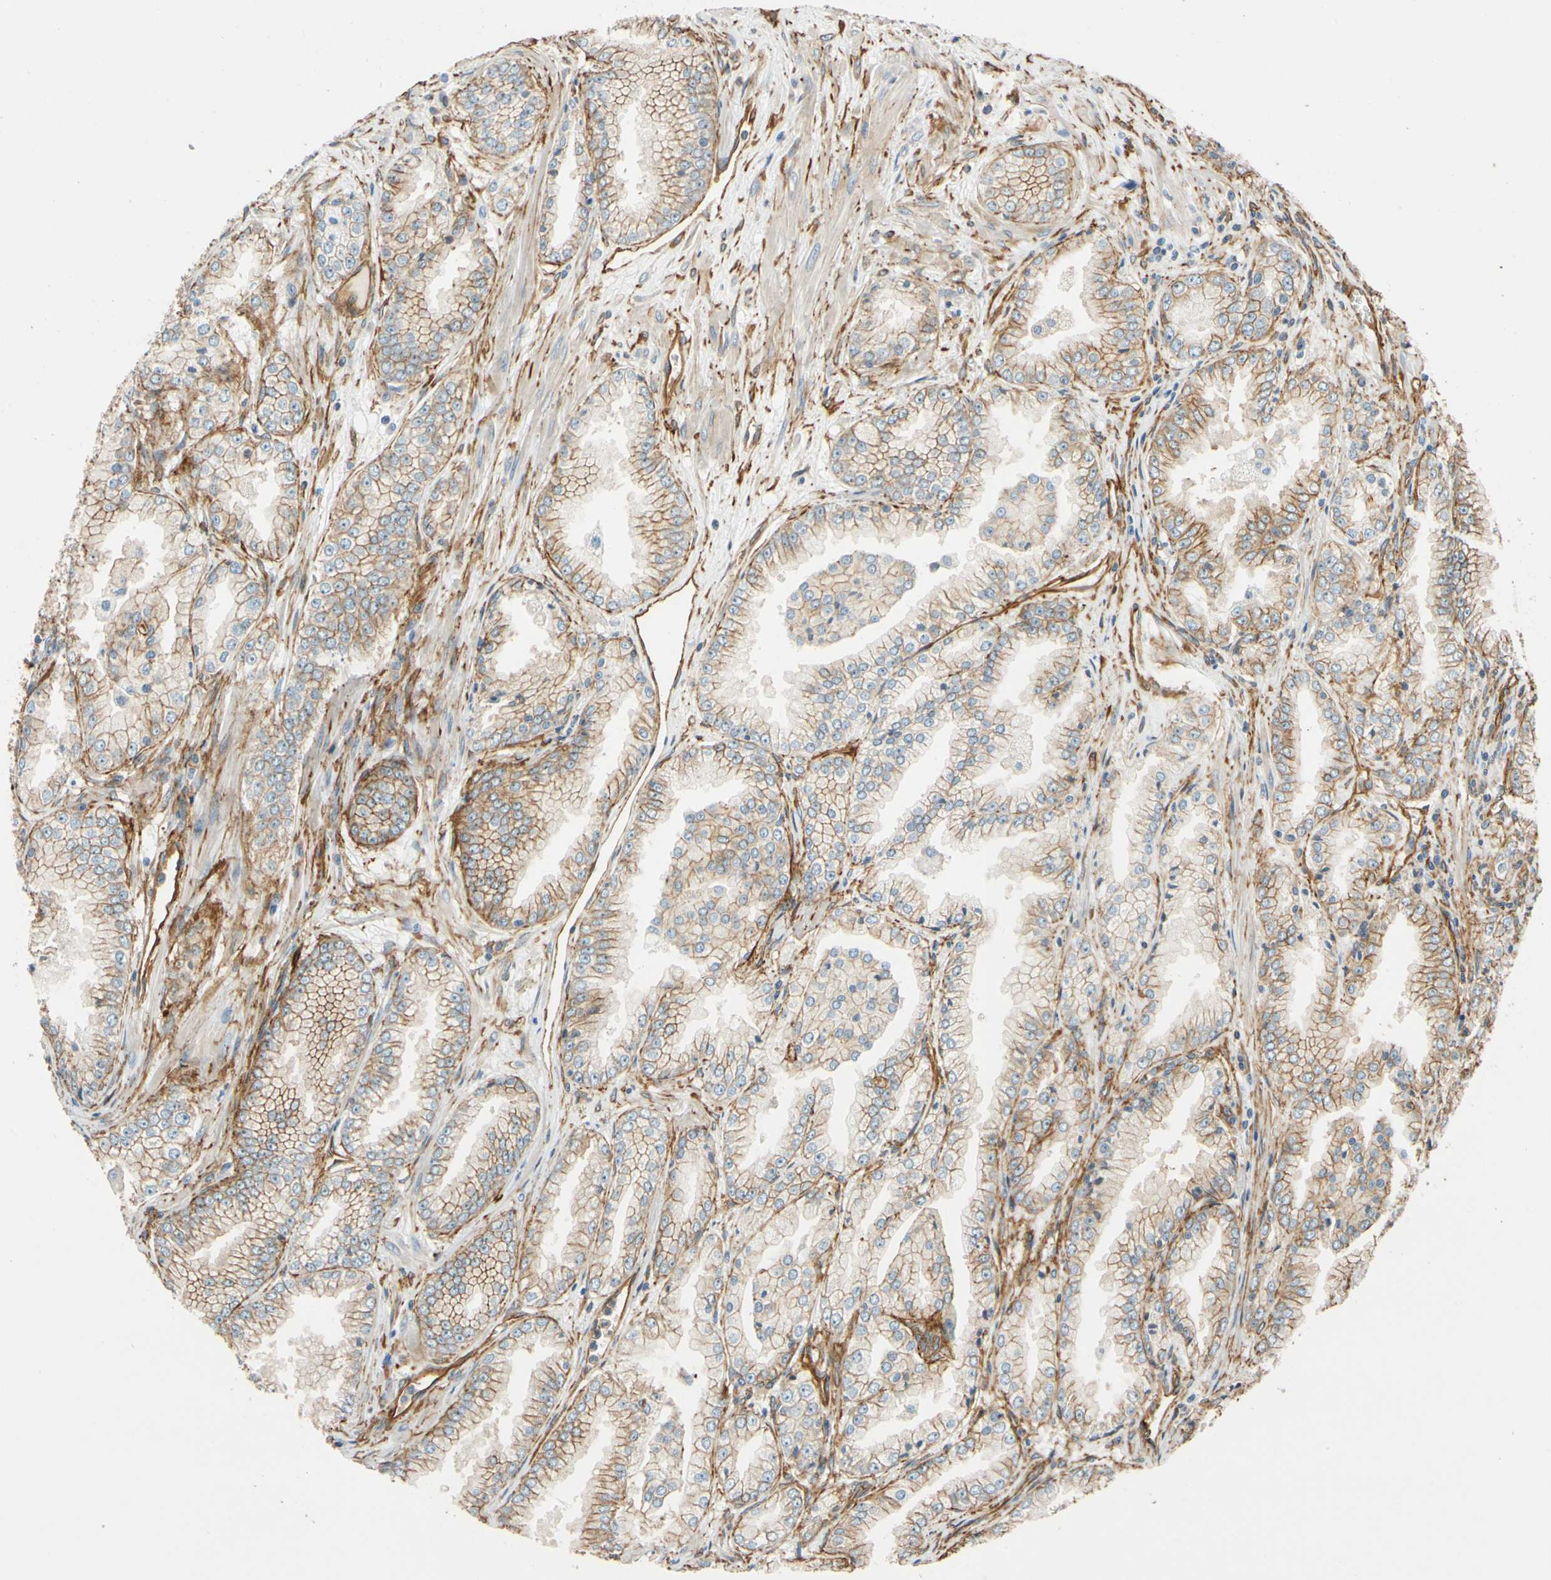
{"staining": {"intensity": "weak", "quantity": ">75%", "location": "cytoplasmic/membranous"}, "tissue": "prostate cancer", "cell_type": "Tumor cells", "image_type": "cancer", "snomed": [{"axis": "morphology", "description": "Adenocarcinoma, High grade"}, {"axis": "topography", "description": "Prostate"}], "caption": "Immunohistochemical staining of prostate cancer (adenocarcinoma (high-grade)) exhibits low levels of weak cytoplasmic/membranous protein positivity in about >75% of tumor cells. Nuclei are stained in blue.", "gene": "SPTAN1", "patient": {"sex": "male", "age": 61}}